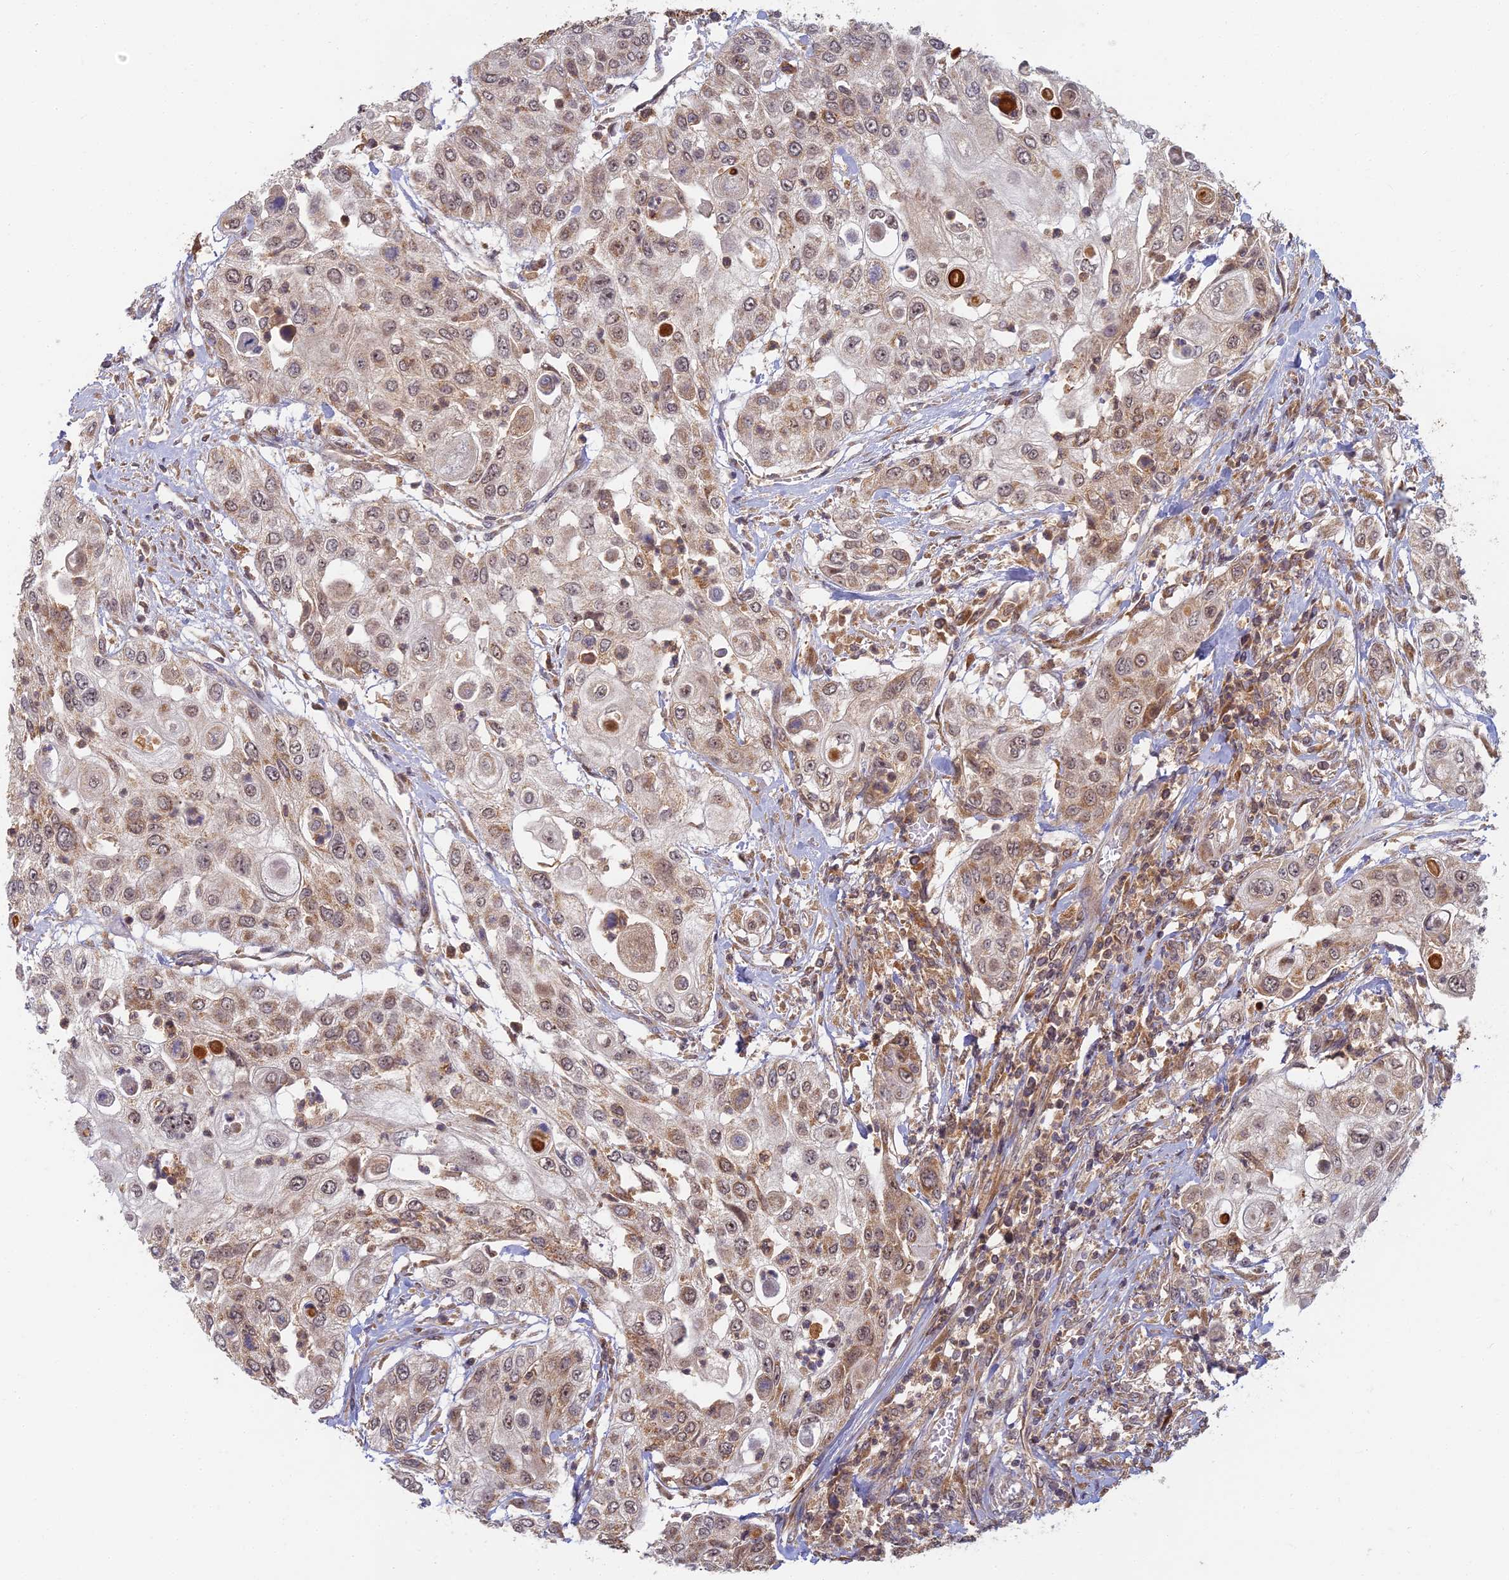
{"staining": {"intensity": "weak", "quantity": "25%-75%", "location": "cytoplasmic/membranous"}, "tissue": "urothelial cancer", "cell_type": "Tumor cells", "image_type": "cancer", "snomed": [{"axis": "morphology", "description": "Urothelial carcinoma, High grade"}, {"axis": "topography", "description": "Urinary bladder"}], "caption": "Weak cytoplasmic/membranous protein staining is seen in approximately 25%-75% of tumor cells in urothelial cancer.", "gene": "RGL3", "patient": {"sex": "female", "age": 79}}